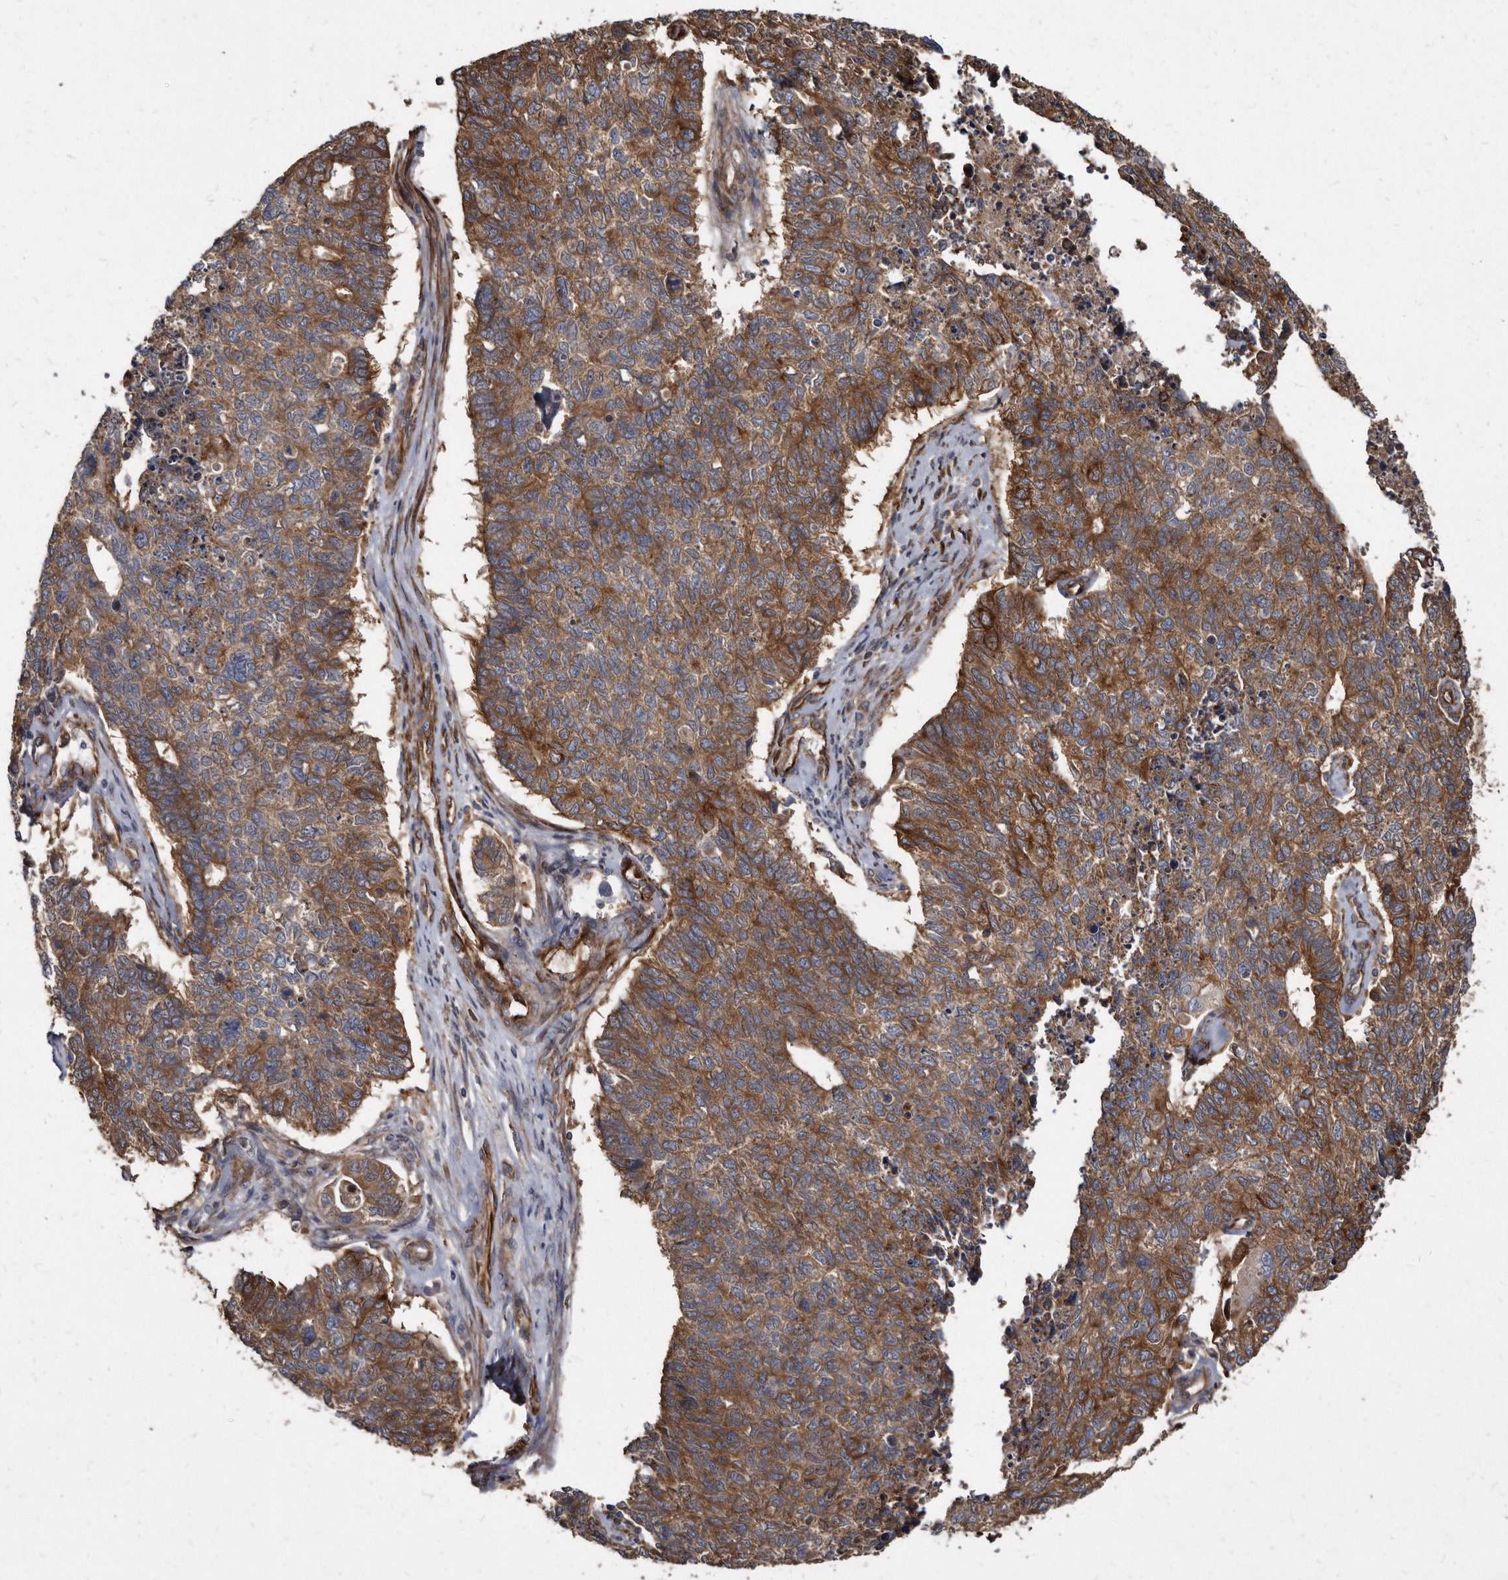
{"staining": {"intensity": "strong", "quantity": ">75%", "location": "cytoplasmic/membranous"}, "tissue": "cervical cancer", "cell_type": "Tumor cells", "image_type": "cancer", "snomed": [{"axis": "morphology", "description": "Squamous cell carcinoma, NOS"}, {"axis": "topography", "description": "Cervix"}], "caption": "DAB (3,3'-diaminobenzidine) immunohistochemical staining of human cervical cancer (squamous cell carcinoma) reveals strong cytoplasmic/membranous protein staining in approximately >75% of tumor cells. (Brightfield microscopy of DAB IHC at high magnification).", "gene": "KCTD20", "patient": {"sex": "female", "age": 63}}